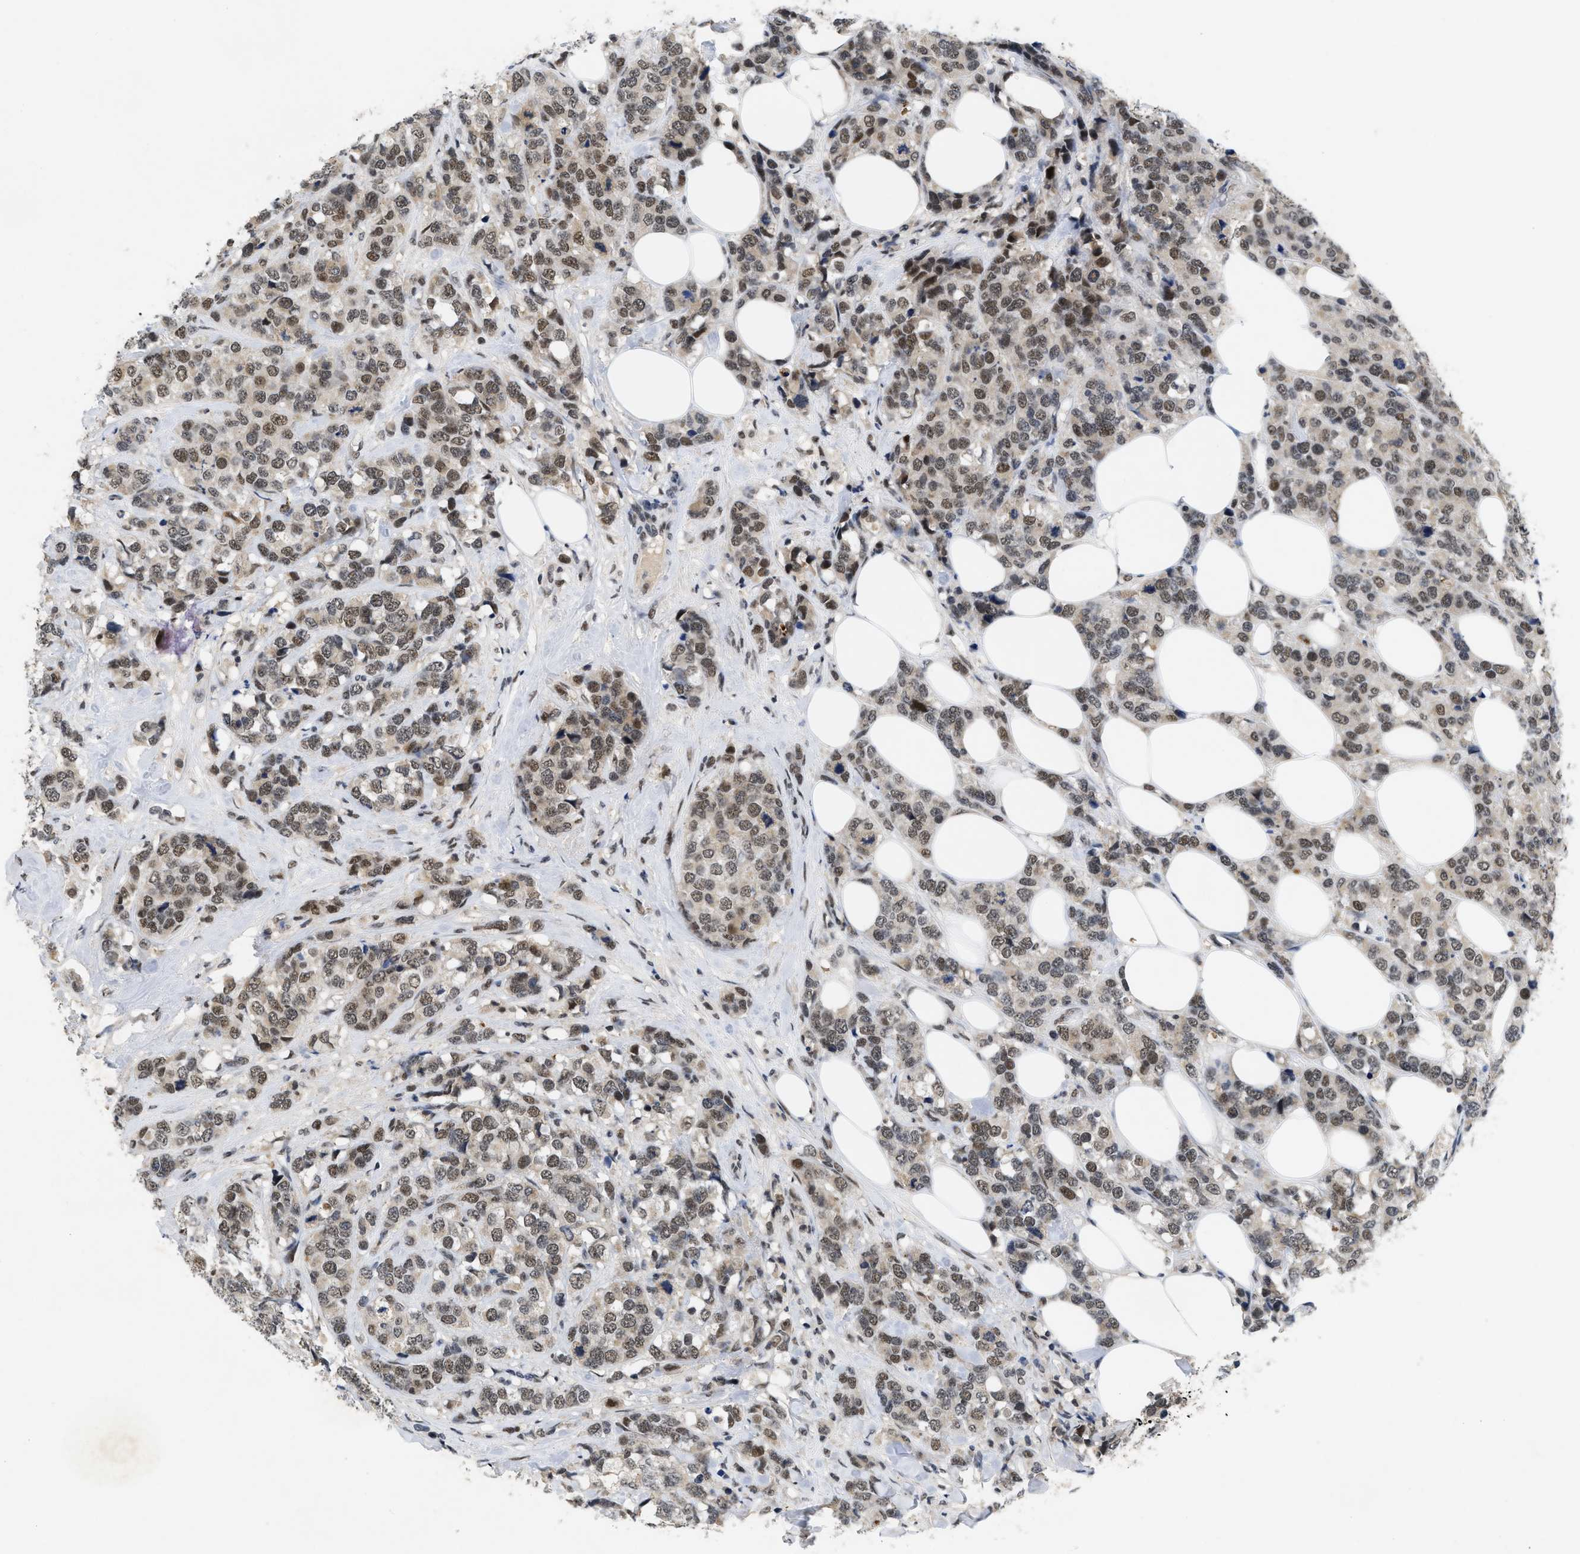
{"staining": {"intensity": "weak", "quantity": ">75%", "location": "nuclear"}, "tissue": "breast cancer", "cell_type": "Tumor cells", "image_type": "cancer", "snomed": [{"axis": "morphology", "description": "Lobular carcinoma"}, {"axis": "topography", "description": "Breast"}], "caption": "Immunohistochemistry (IHC) (DAB) staining of breast cancer demonstrates weak nuclear protein expression in about >75% of tumor cells.", "gene": "ZNF346", "patient": {"sex": "female", "age": 59}}